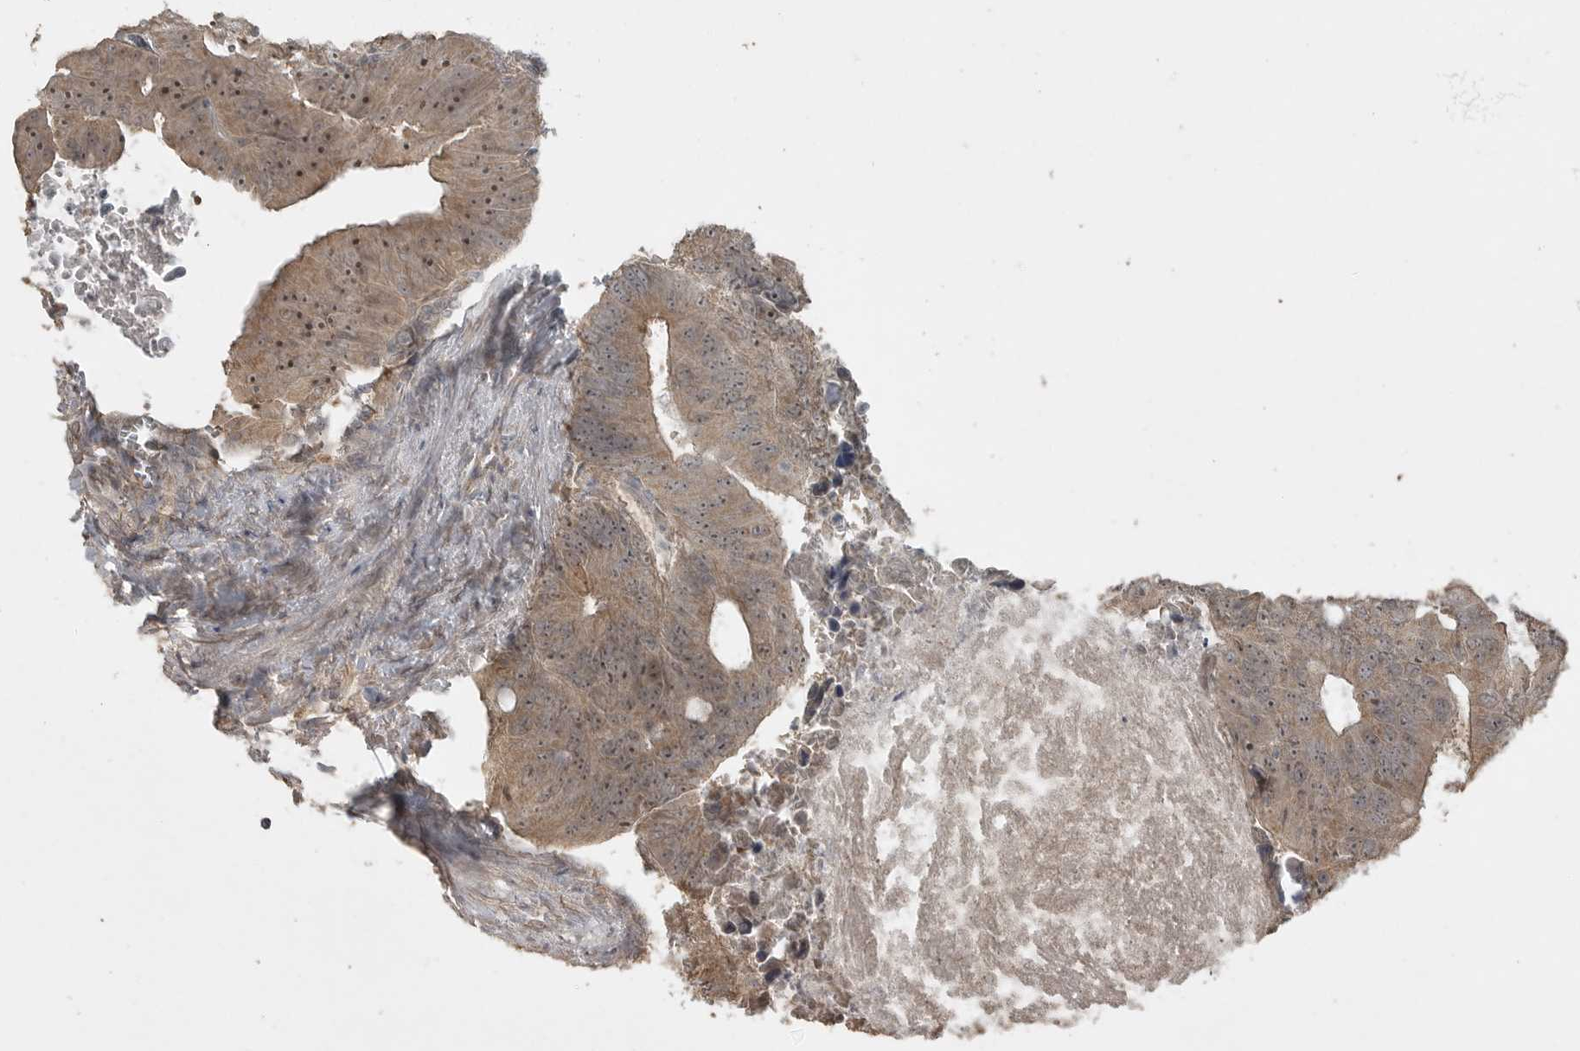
{"staining": {"intensity": "moderate", "quantity": ">75%", "location": "cytoplasmic/membranous,nuclear"}, "tissue": "colorectal cancer", "cell_type": "Tumor cells", "image_type": "cancer", "snomed": [{"axis": "morphology", "description": "Adenocarcinoma, NOS"}, {"axis": "topography", "description": "Colon"}], "caption": "Immunohistochemistry (IHC) (DAB (3,3'-diaminobenzidine)) staining of human colorectal cancer (adenocarcinoma) reveals moderate cytoplasmic/membranous and nuclear protein positivity in about >75% of tumor cells. (DAB (3,3'-diaminobenzidine) IHC, brown staining for protein, blue staining for nuclei).", "gene": "LLGL1", "patient": {"sex": "male", "age": 87}}